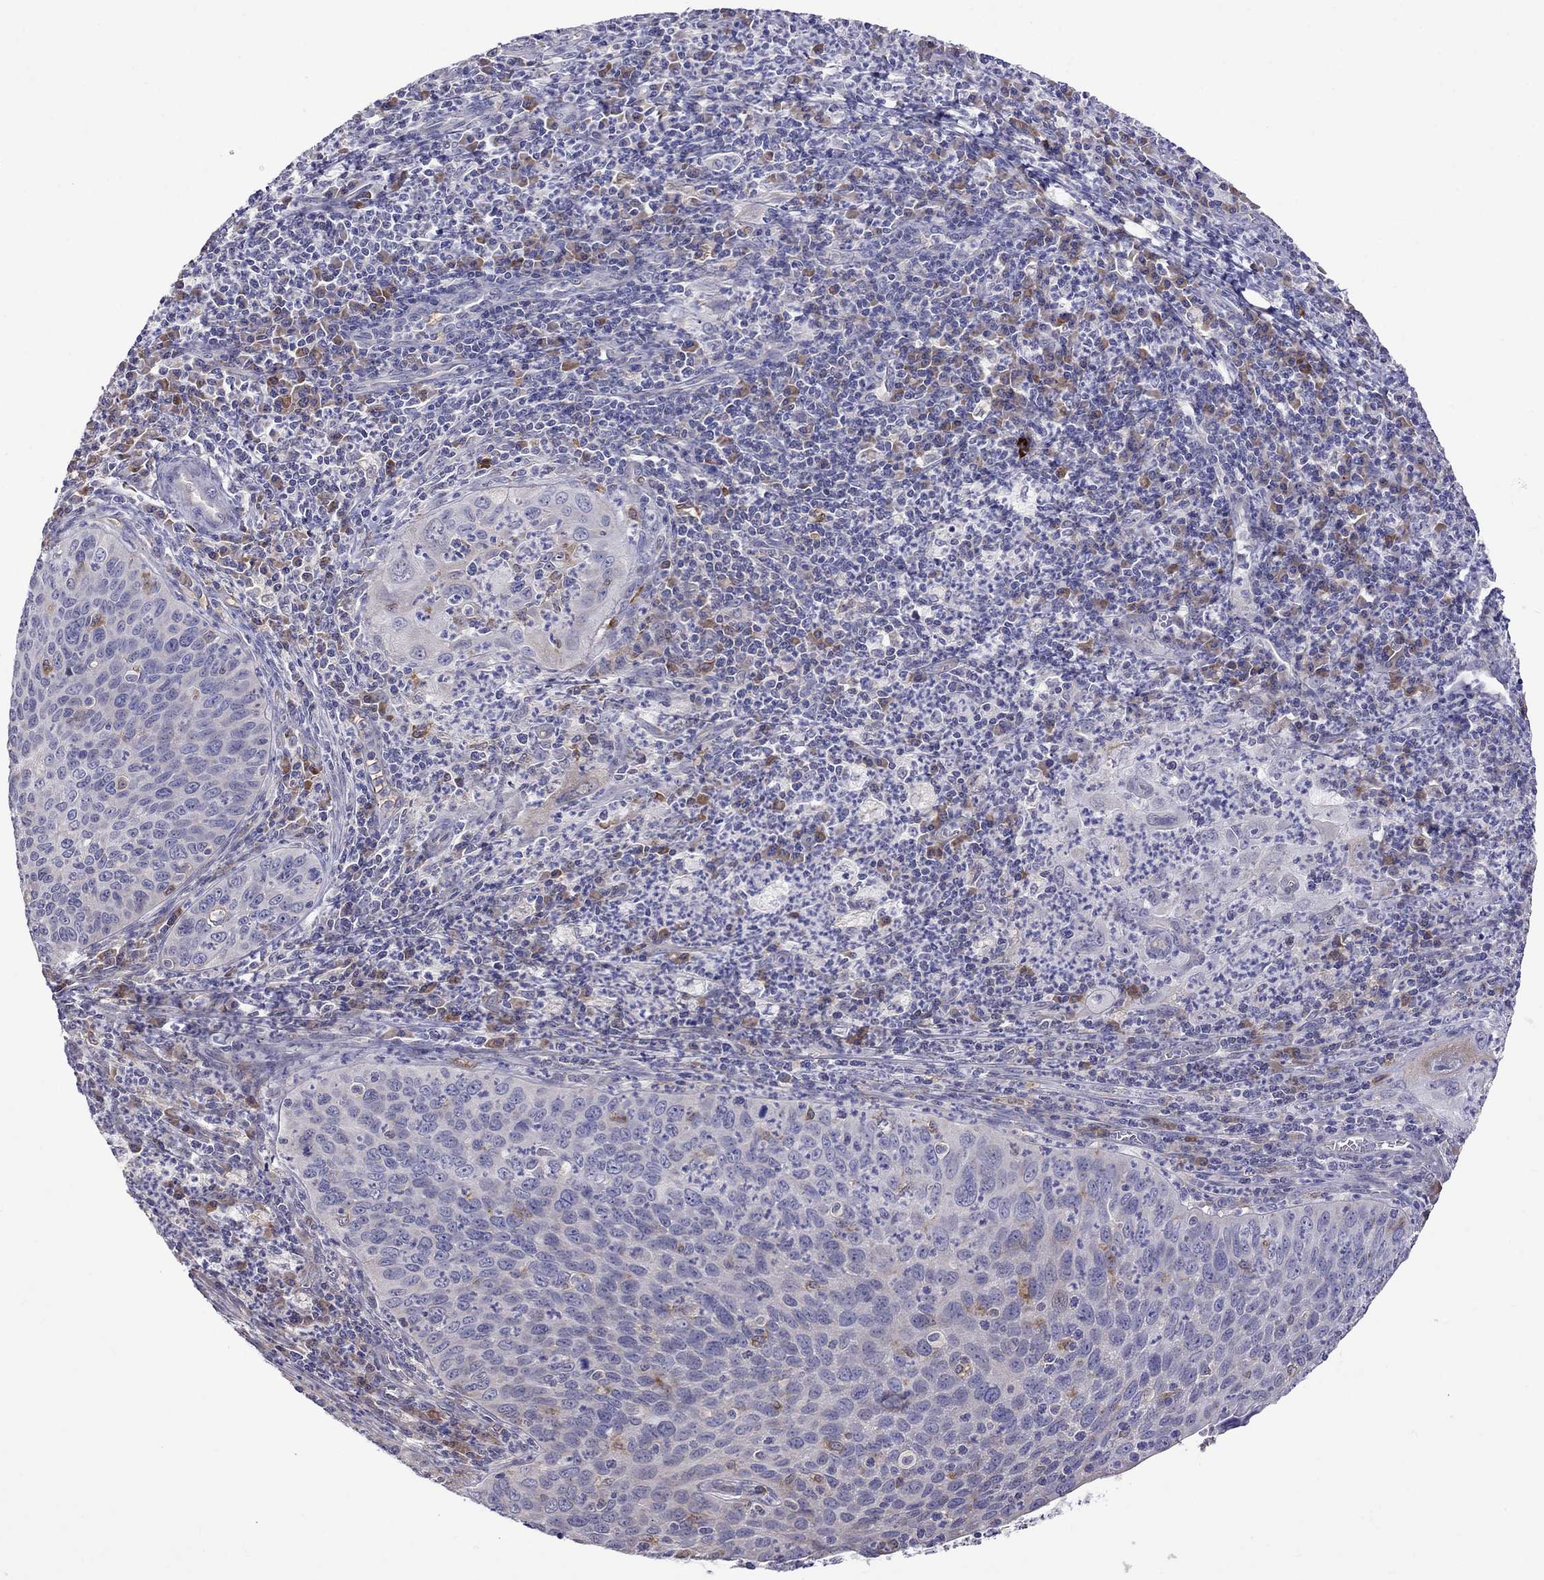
{"staining": {"intensity": "negative", "quantity": "none", "location": "none"}, "tissue": "cervical cancer", "cell_type": "Tumor cells", "image_type": "cancer", "snomed": [{"axis": "morphology", "description": "Squamous cell carcinoma, NOS"}, {"axis": "topography", "description": "Cervix"}], "caption": "Immunohistochemistry of human cervical cancer (squamous cell carcinoma) reveals no positivity in tumor cells. (Immunohistochemistry, brightfield microscopy, high magnification).", "gene": "ADAM28", "patient": {"sex": "female", "age": 26}}